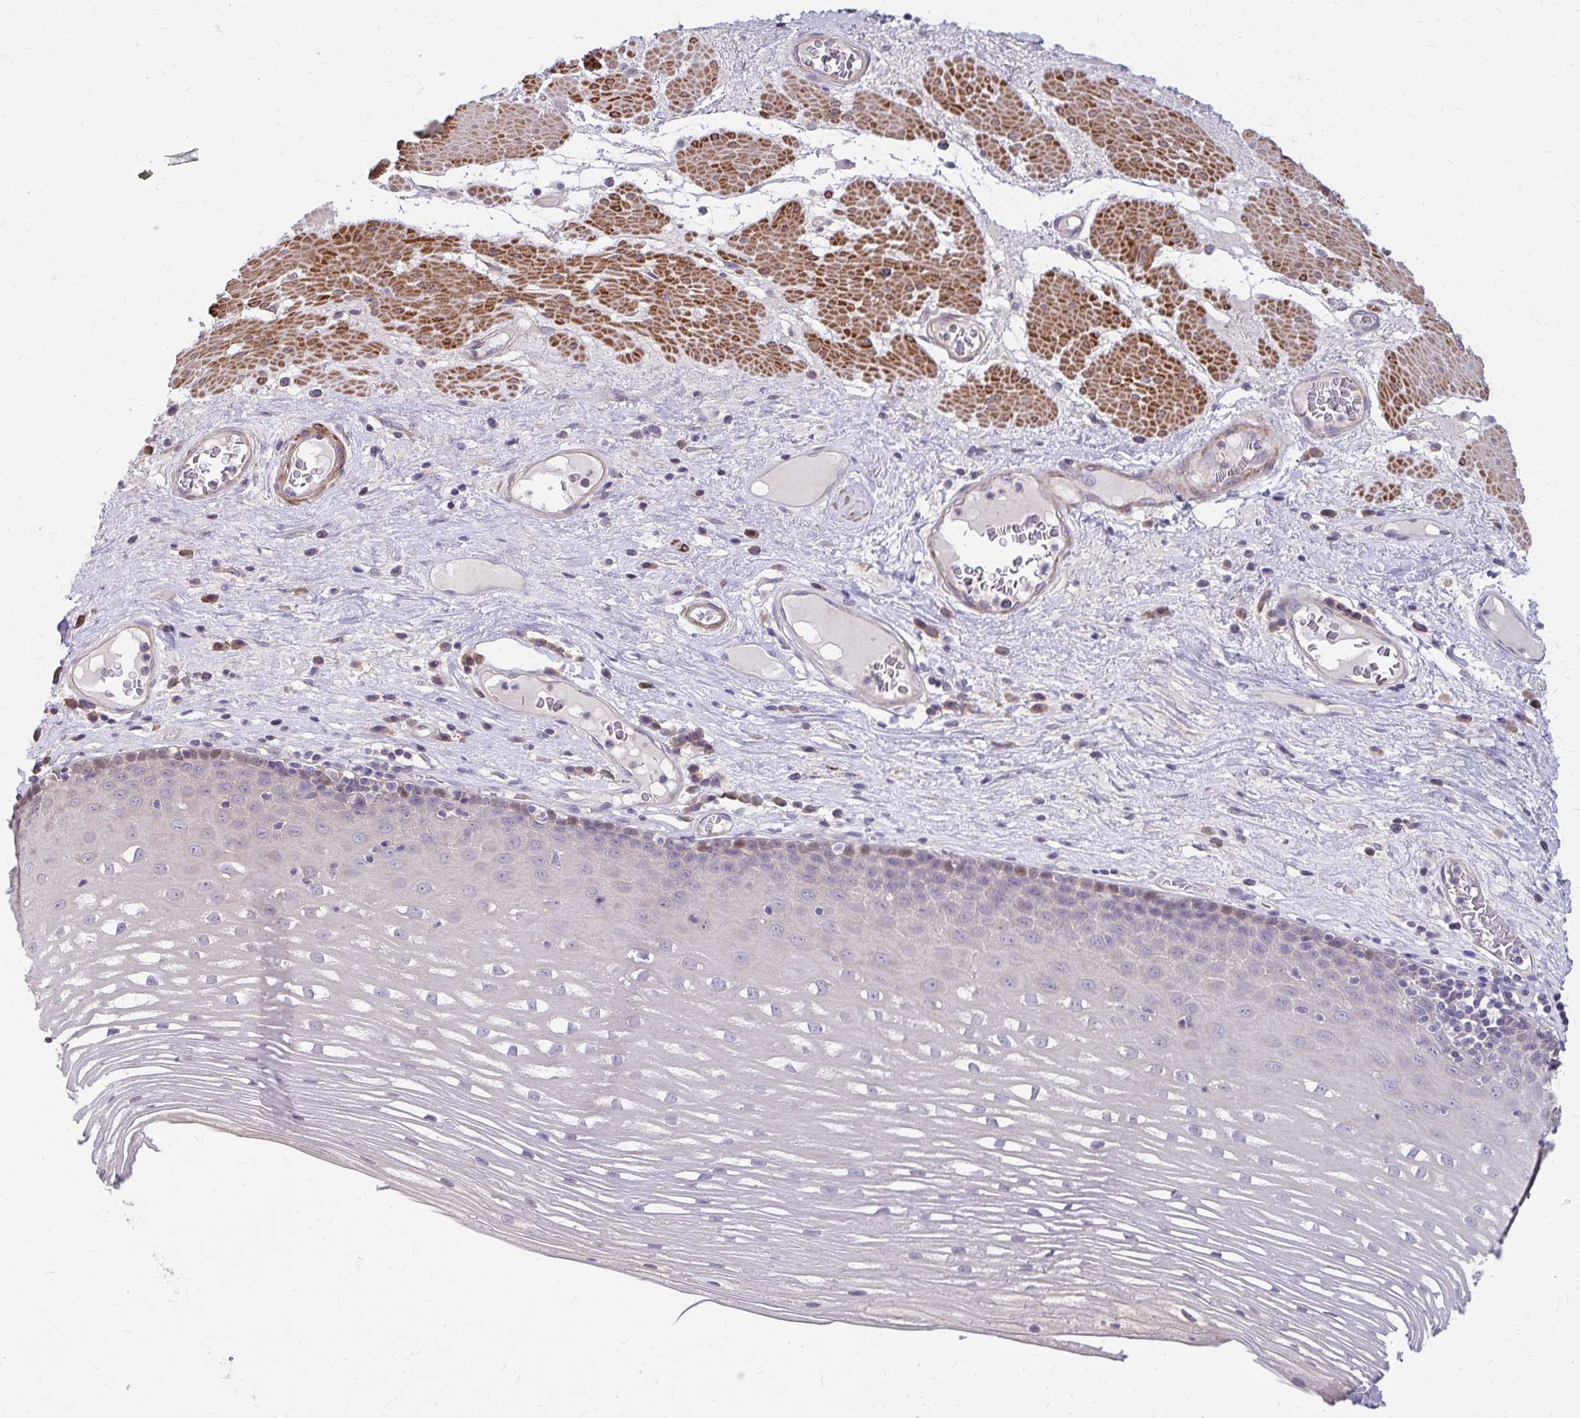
{"staining": {"intensity": "weak", "quantity": "<25%", "location": "cytoplasmic/membranous"}, "tissue": "esophagus", "cell_type": "Squamous epithelial cells", "image_type": "normal", "snomed": [{"axis": "morphology", "description": "Normal tissue, NOS"}, {"axis": "topography", "description": "Esophagus"}], "caption": "Unremarkable esophagus was stained to show a protein in brown. There is no significant expression in squamous epithelial cells. (DAB (3,3'-diaminobenzidine) immunohistochemistry (IHC), high magnification).", "gene": "IFI44L", "patient": {"sex": "male", "age": 62}}